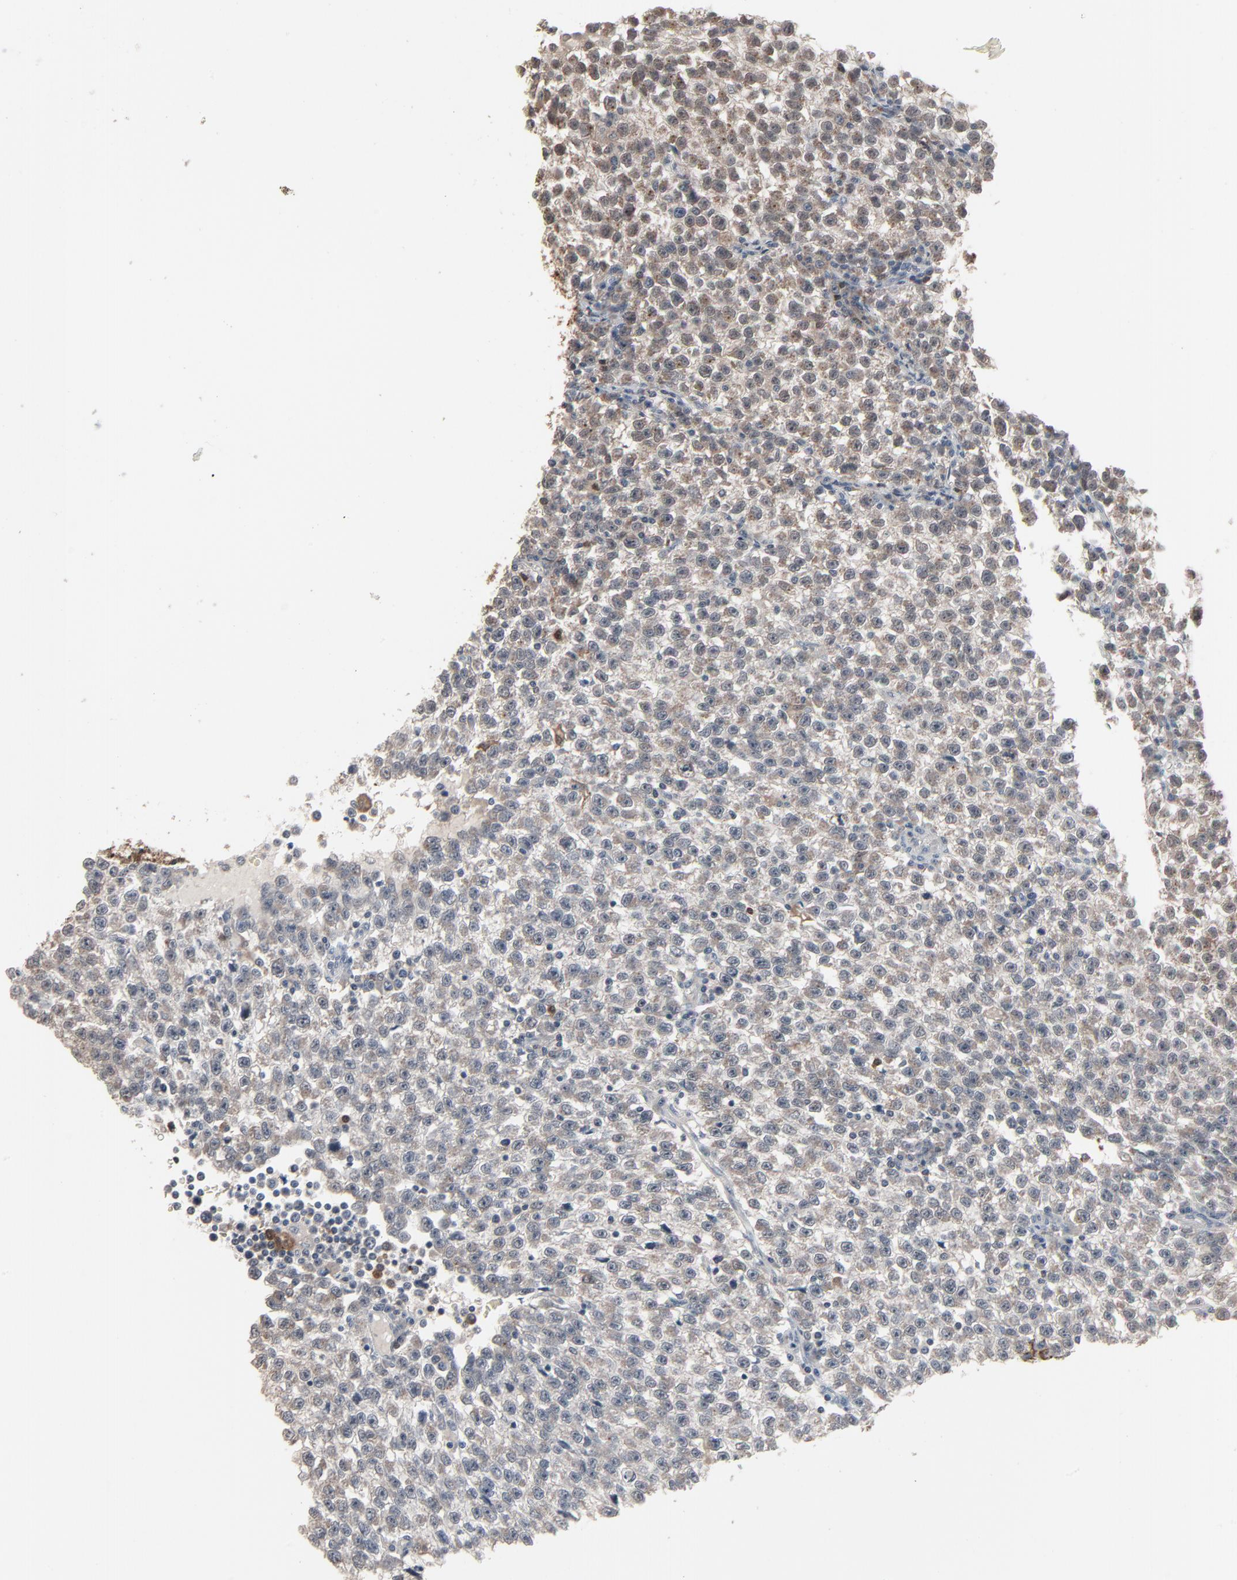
{"staining": {"intensity": "weak", "quantity": ">75%", "location": "cytoplasmic/membranous"}, "tissue": "testis cancer", "cell_type": "Tumor cells", "image_type": "cancer", "snomed": [{"axis": "morphology", "description": "Seminoma, NOS"}, {"axis": "topography", "description": "Testis"}], "caption": "IHC histopathology image of human testis cancer (seminoma) stained for a protein (brown), which exhibits low levels of weak cytoplasmic/membranous staining in about >75% of tumor cells.", "gene": "DOCK8", "patient": {"sex": "male", "age": 35}}